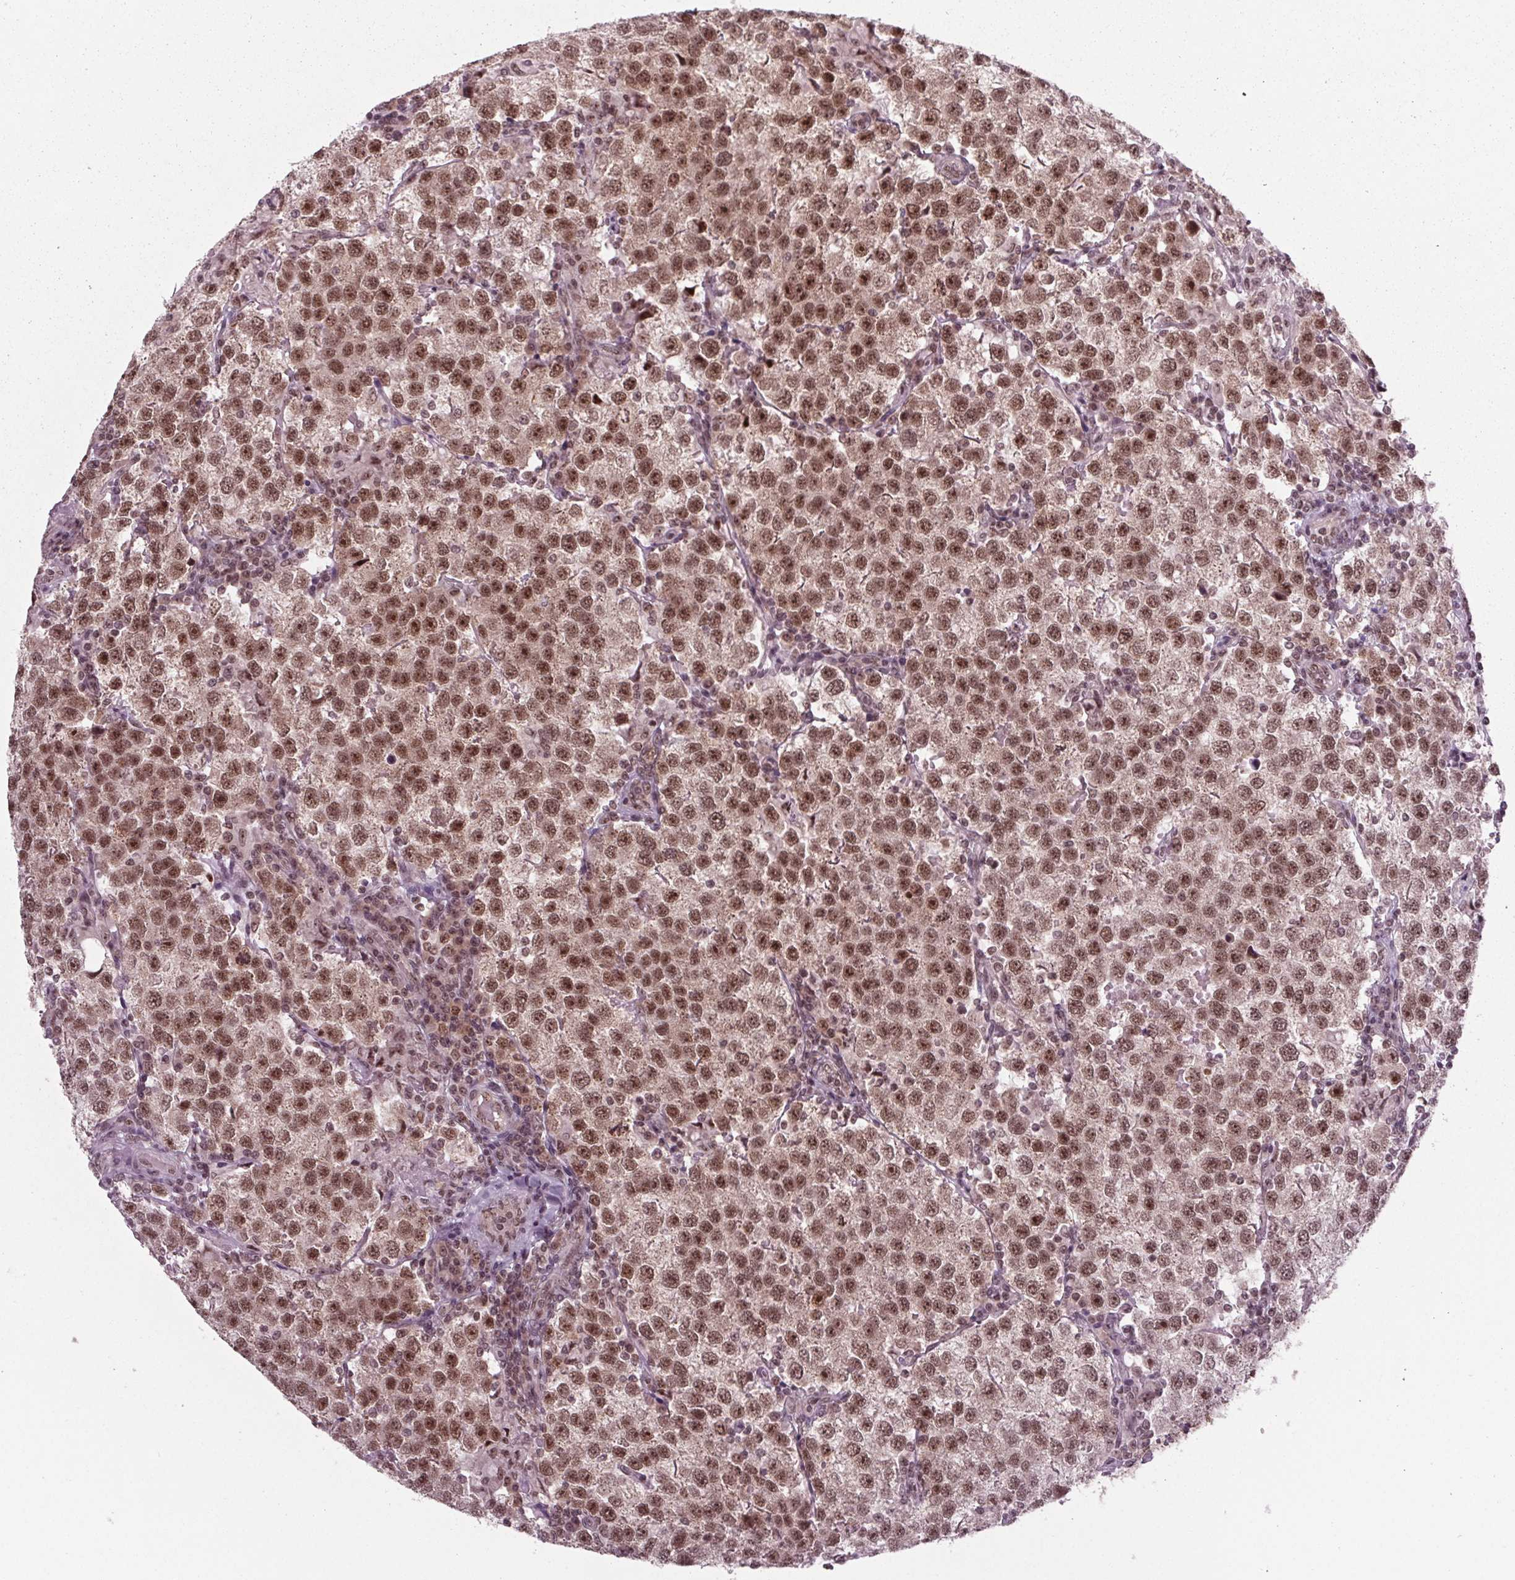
{"staining": {"intensity": "moderate", "quantity": ">75%", "location": "nuclear"}, "tissue": "testis cancer", "cell_type": "Tumor cells", "image_type": "cancer", "snomed": [{"axis": "morphology", "description": "Seminoma, NOS"}, {"axis": "topography", "description": "Testis"}], "caption": "An IHC photomicrograph of tumor tissue is shown. Protein staining in brown labels moderate nuclear positivity in testis cancer (seminoma) within tumor cells.", "gene": "DDX41", "patient": {"sex": "male", "age": 37}}